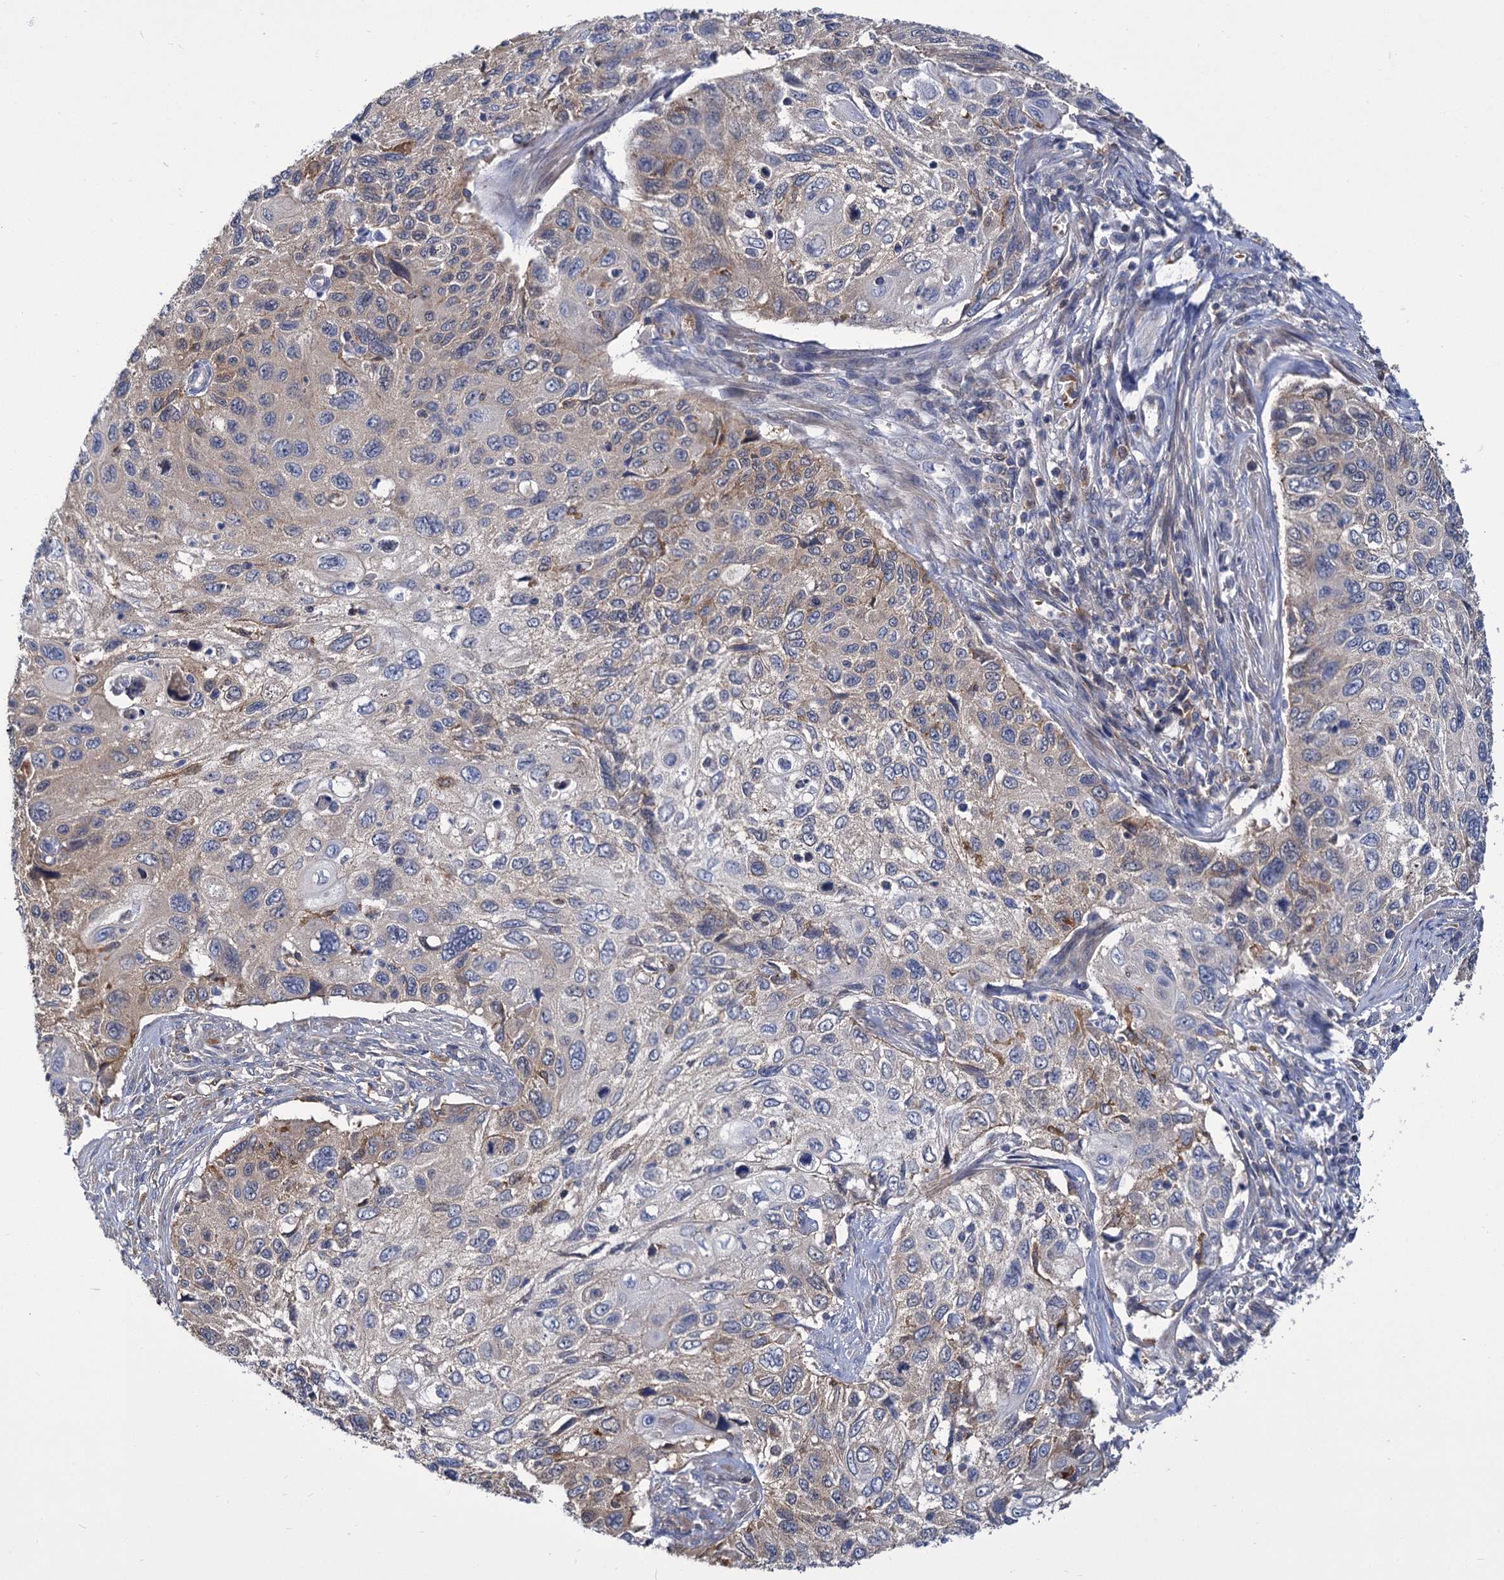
{"staining": {"intensity": "weak", "quantity": "<25%", "location": "cytoplasmic/membranous"}, "tissue": "cervical cancer", "cell_type": "Tumor cells", "image_type": "cancer", "snomed": [{"axis": "morphology", "description": "Squamous cell carcinoma, NOS"}, {"axis": "topography", "description": "Cervix"}], "caption": "Tumor cells show no significant protein staining in cervical squamous cell carcinoma. (Immunohistochemistry (ihc), brightfield microscopy, high magnification).", "gene": "GCLC", "patient": {"sex": "female", "age": 70}}